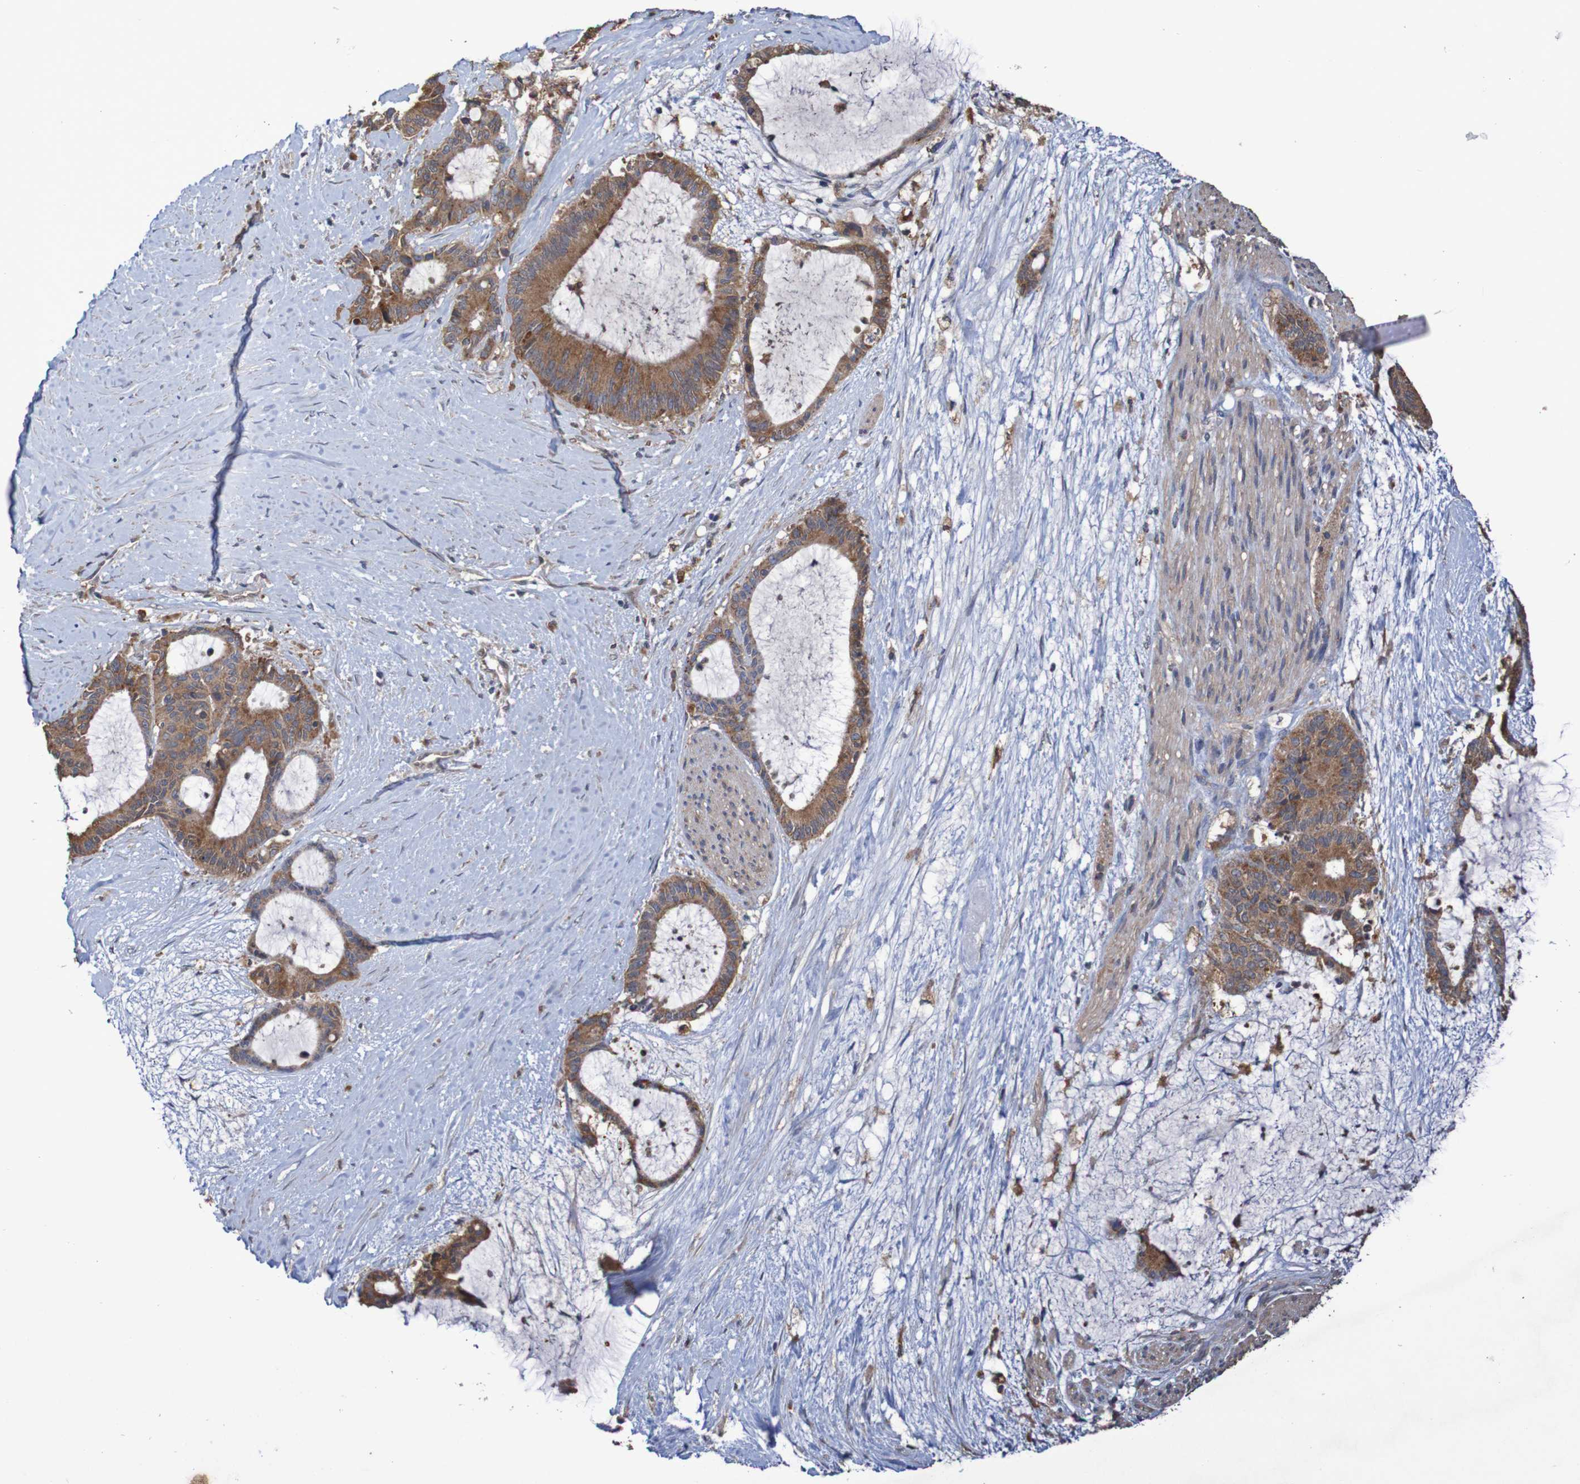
{"staining": {"intensity": "moderate", "quantity": ">75%", "location": "cytoplasmic/membranous"}, "tissue": "liver cancer", "cell_type": "Tumor cells", "image_type": "cancer", "snomed": [{"axis": "morphology", "description": "Cholangiocarcinoma"}, {"axis": "topography", "description": "Liver"}], "caption": "This image displays liver cancer stained with IHC to label a protein in brown. The cytoplasmic/membranous of tumor cells show moderate positivity for the protein. Nuclei are counter-stained blue.", "gene": "PHYH", "patient": {"sex": "female", "age": 73}}